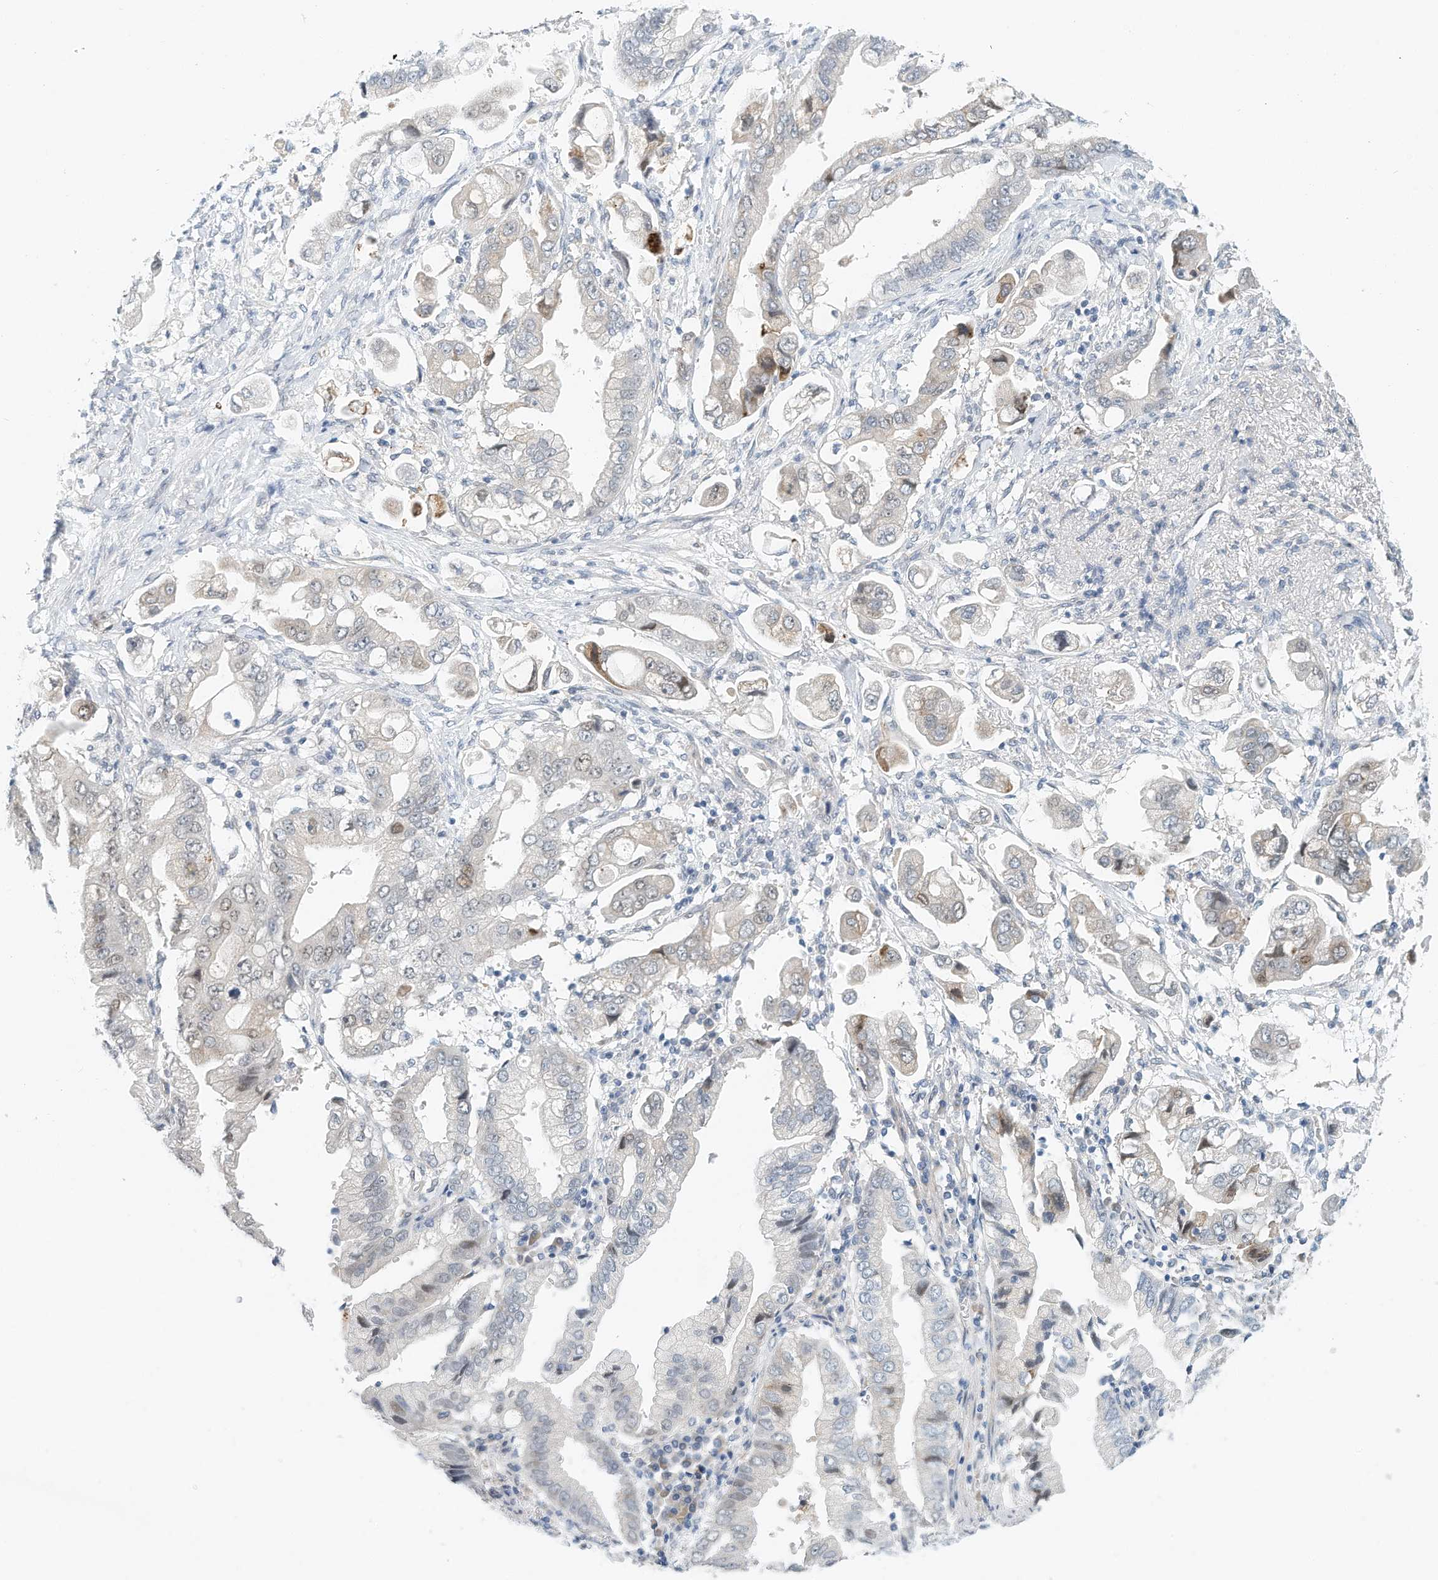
{"staining": {"intensity": "weak", "quantity": "<25%", "location": "cytoplasmic/membranous"}, "tissue": "stomach cancer", "cell_type": "Tumor cells", "image_type": "cancer", "snomed": [{"axis": "morphology", "description": "Adenocarcinoma, NOS"}, {"axis": "topography", "description": "Stomach"}], "caption": "A histopathology image of adenocarcinoma (stomach) stained for a protein displays no brown staining in tumor cells.", "gene": "ARHGAP28", "patient": {"sex": "male", "age": 62}}